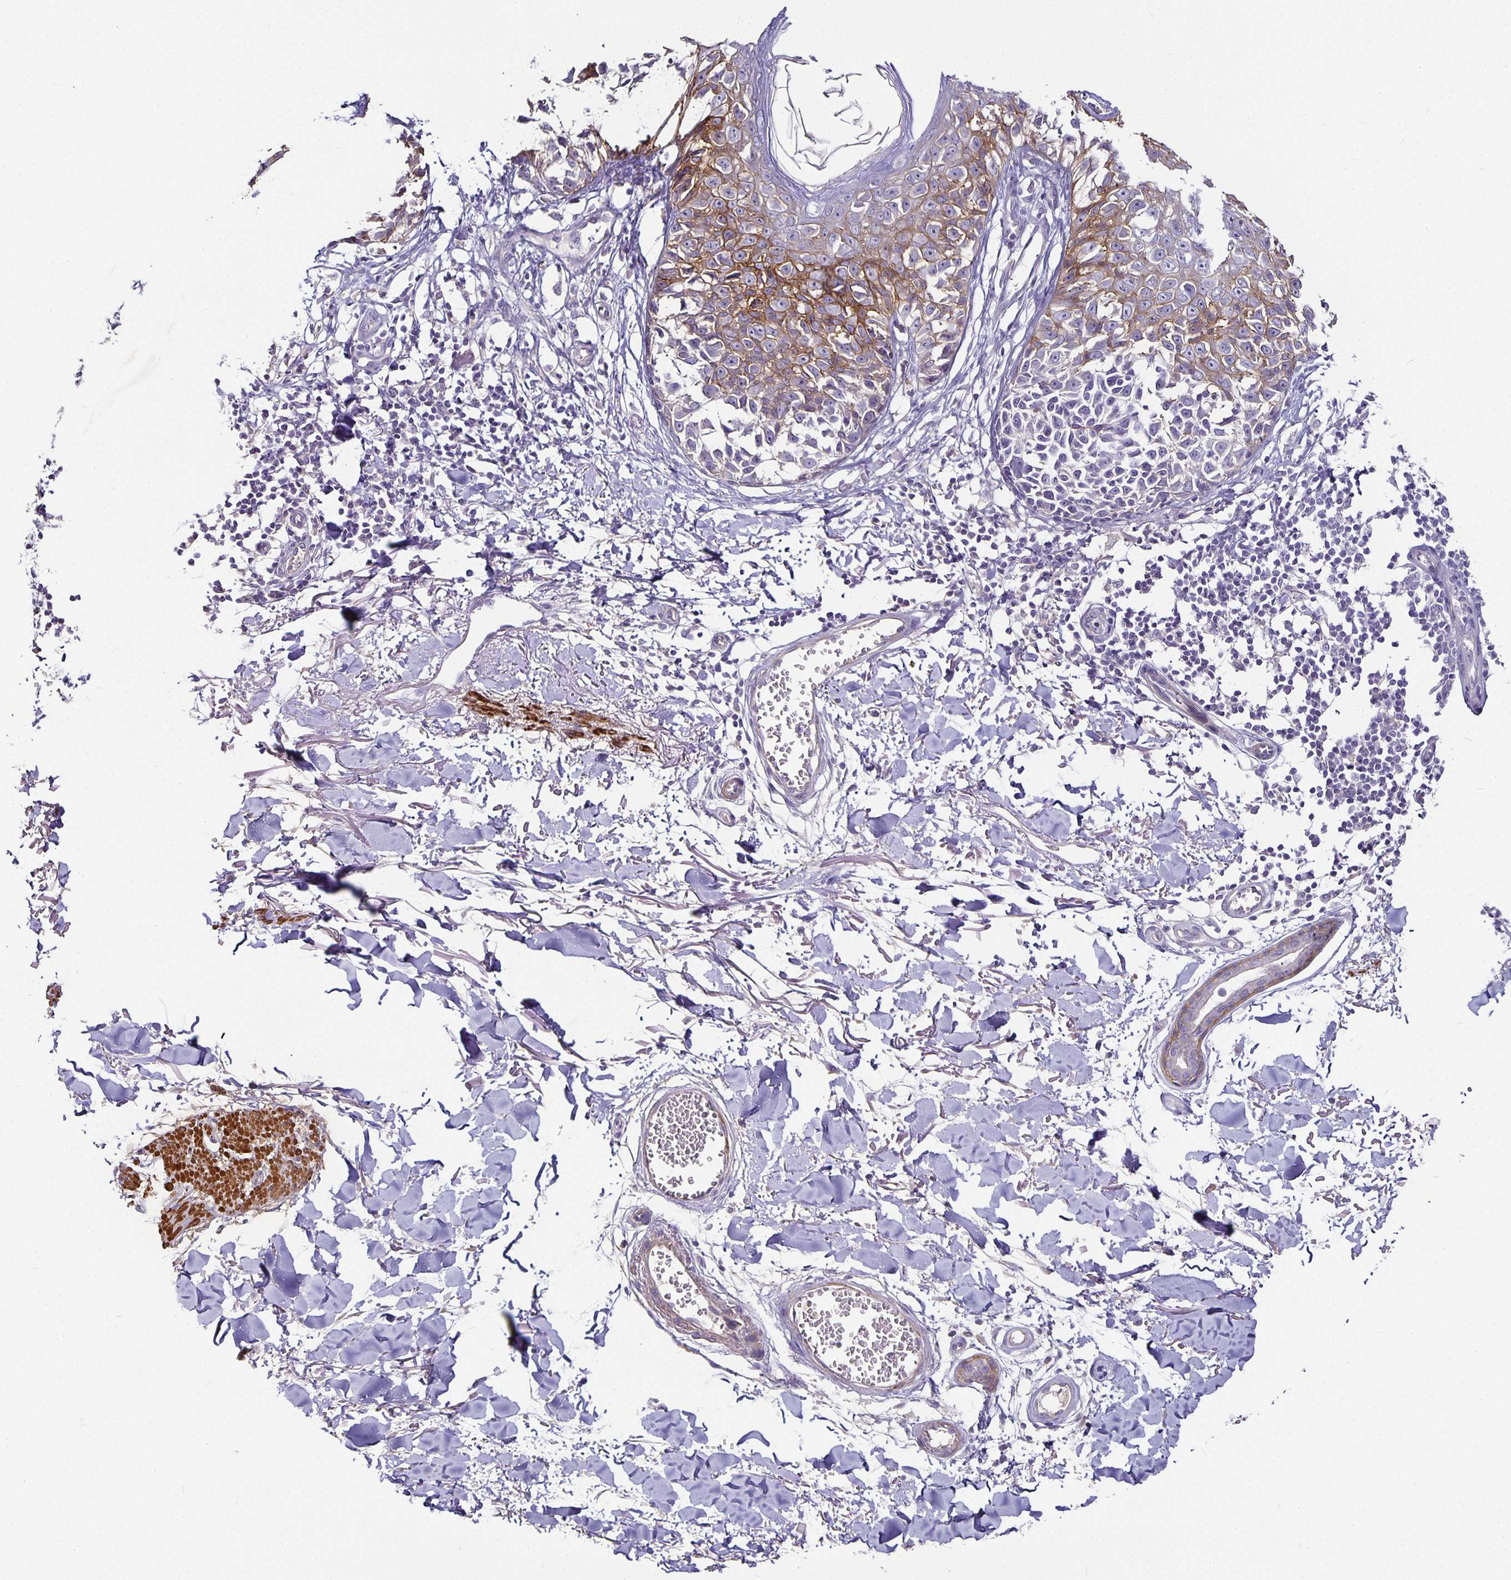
{"staining": {"intensity": "weak", "quantity": "25%-75%", "location": "cytoplasmic/membranous"}, "tissue": "melanoma", "cell_type": "Tumor cells", "image_type": "cancer", "snomed": [{"axis": "morphology", "description": "Malignant melanoma, NOS"}, {"axis": "topography", "description": "Skin"}], "caption": "IHC of malignant melanoma demonstrates low levels of weak cytoplasmic/membranous positivity in about 25%-75% of tumor cells. The staining was performed using DAB (3,3'-diaminobenzidine), with brown indicating positive protein expression. Nuclei are stained blue with hematoxylin.", "gene": "CA12", "patient": {"sex": "male", "age": 73}}